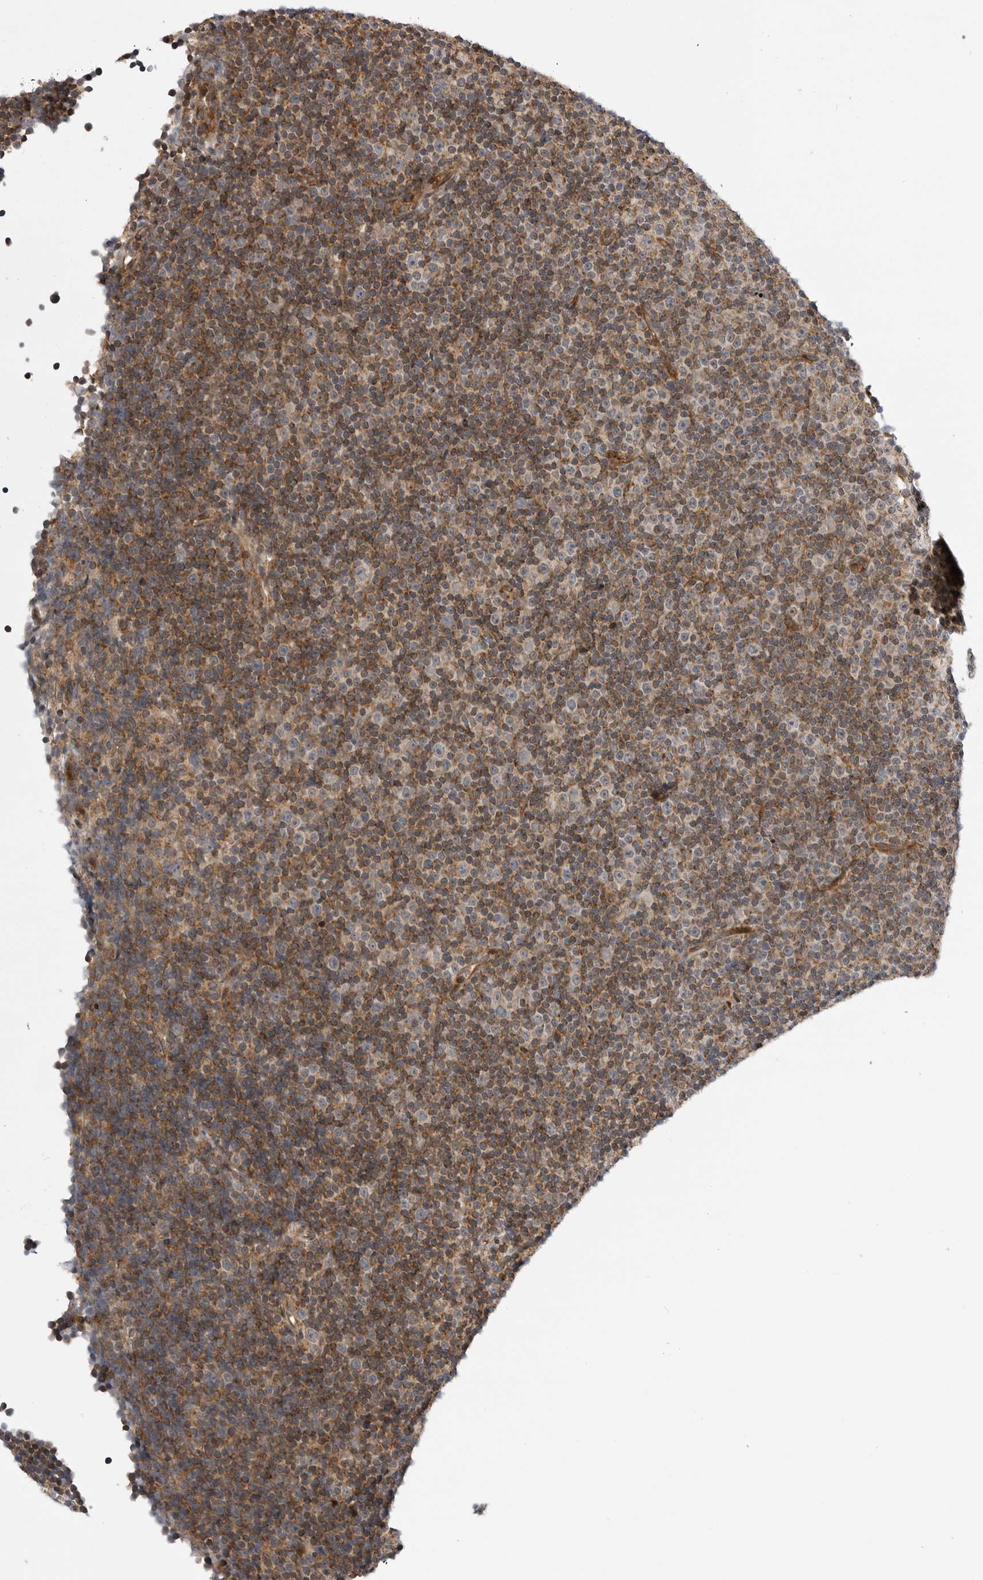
{"staining": {"intensity": "moderate", "quantity": "25%-75%", "location": "cytoplasmic/membranous"}, "tissue": "lymphoma", "cell_type": "Tumor cells", "image_type": "cancer", "snomed": [{"axis": "morphology", "description": "Malignant lymphoma, non-Hodgkin's type, Low grade"}, {"axis": "topography", "description": "Lymph node"}], "caption": "IHC photomicrograph of neoplastic tissue: low-grade malignant lymphoma, non-Hodgkin's type stained using IHC reveals medium levels of moderate protein expression localized specifically in the cytoplasmic/membranous of tumor cells, appearing as a cytoplasmic/membranous brown color.", "gene": "ABL1", "patient": {"sex": "female", "age": 67}}